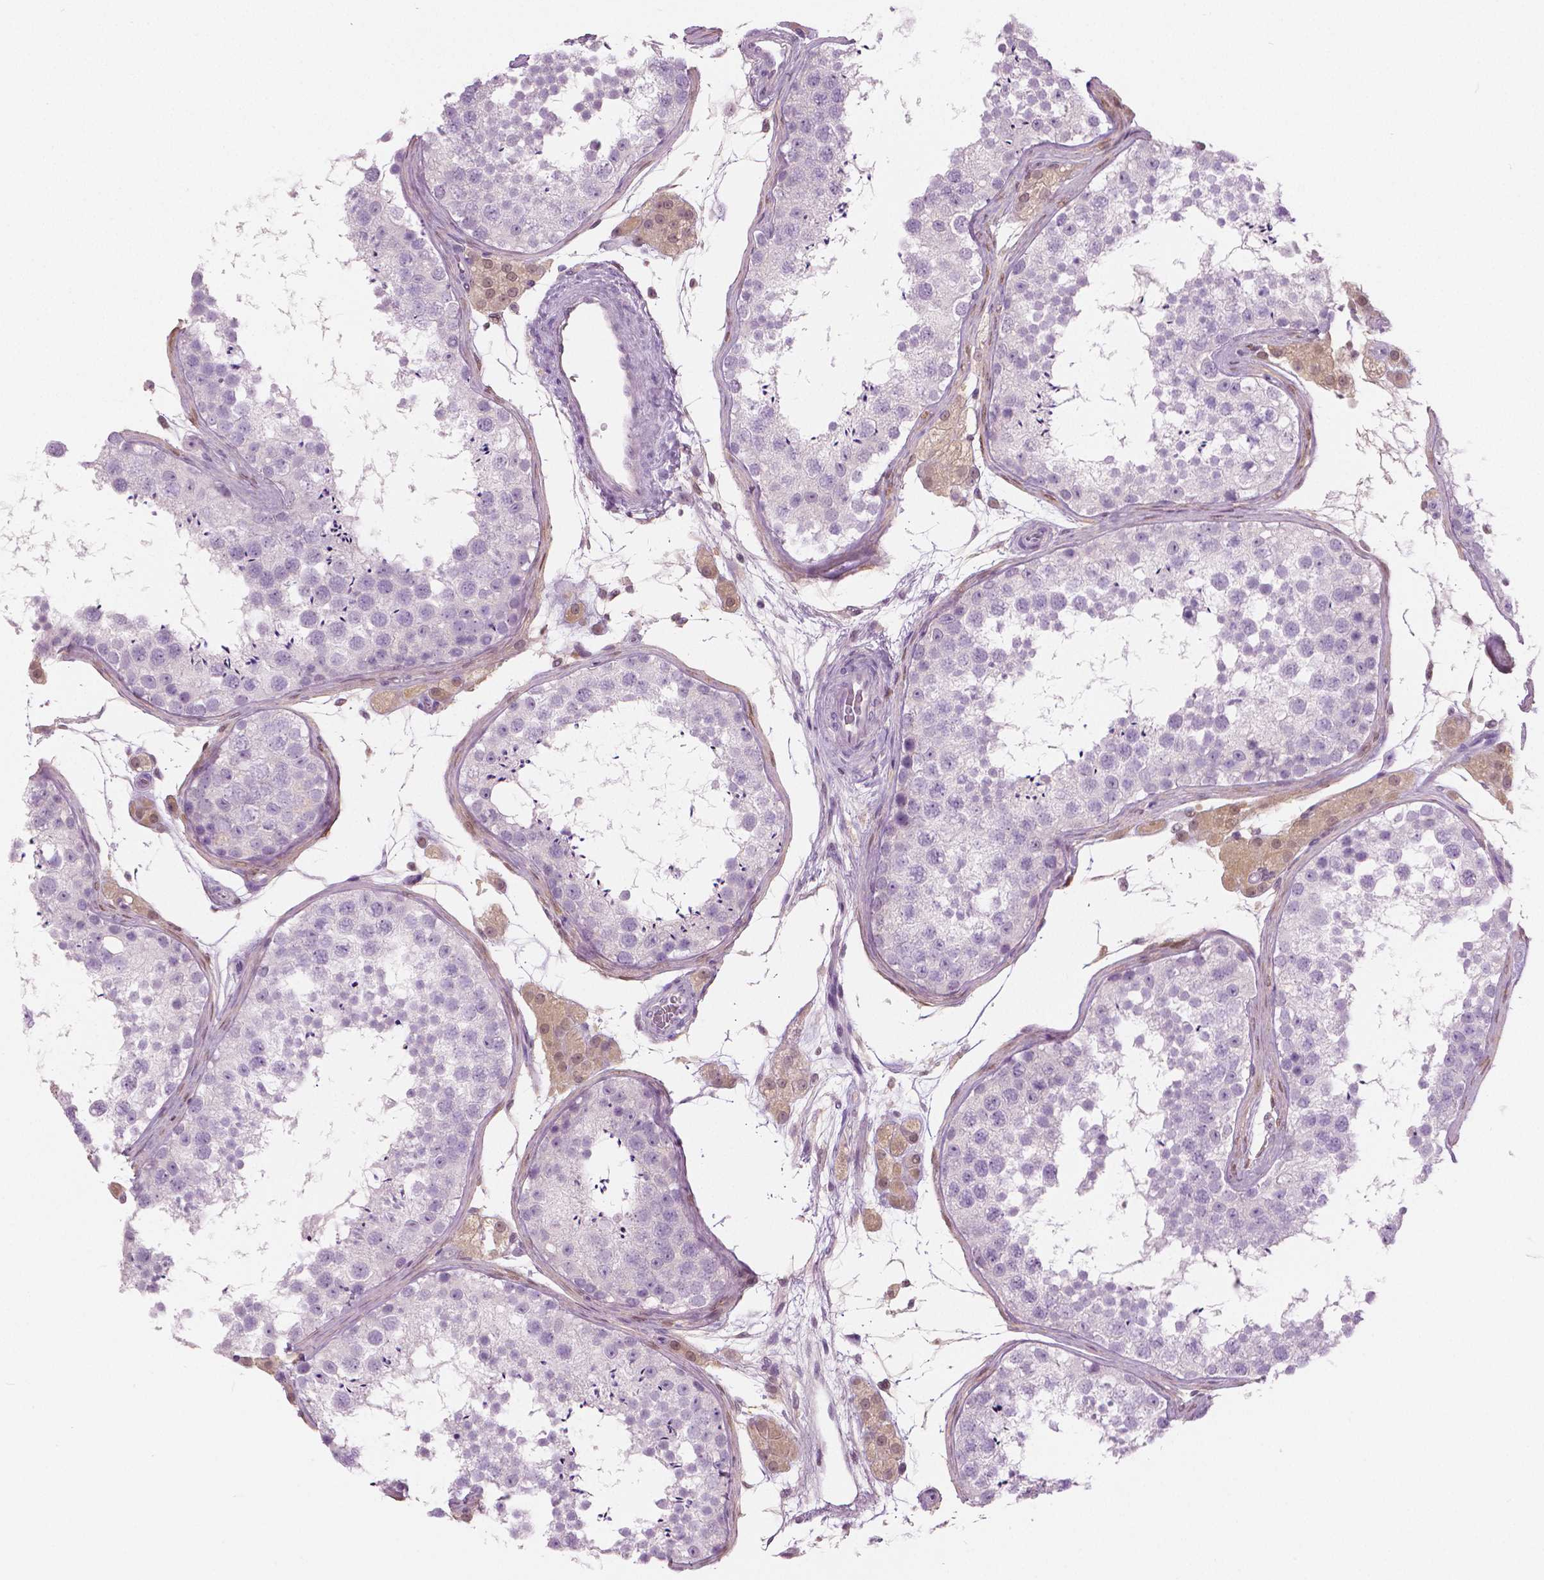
{"staining": {"intensity": "negative", "quantity": "none", "location": "none"}, "tissue": "testis", "cell_type": "Cells in seminiferous ducts", "image_type": "normal", "snomed": [{"axis": "morphology", "description": "Normal tissue, NOS"}, {"axis": "topography", "description": "Testis"}], "caption": "This is a micrograph of immunohistochemistry (IHC) staining of normal testis, which shows no staining in cells in seminiferous ducts.", "gene": "GALM", "patient": {"sex": "male", "age": 41}}